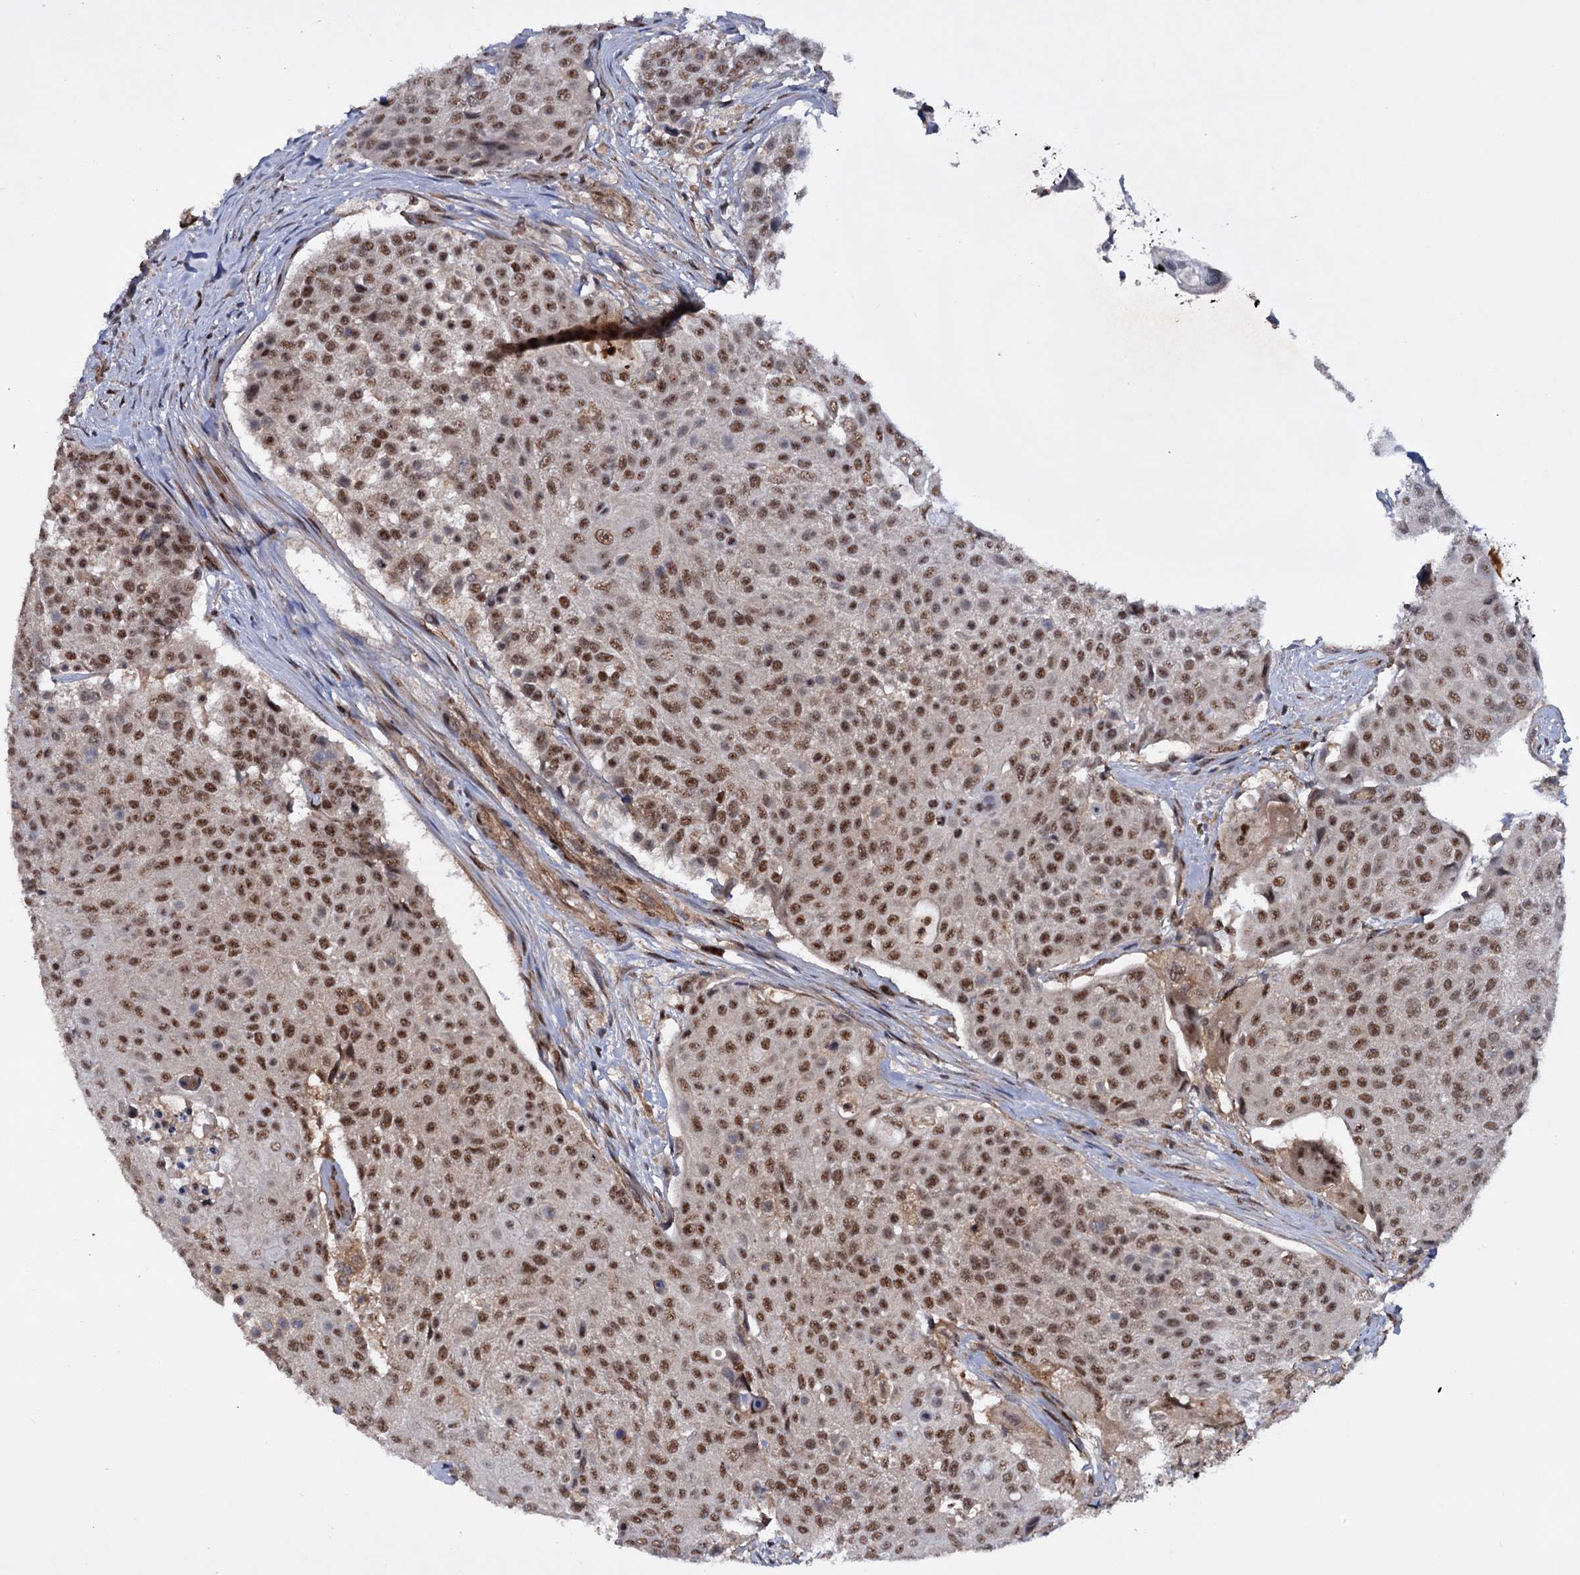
{"staining": {"intensity": "moderate", "quantity": ">75%", "location": "nuclear"}, "tissue": "urothelial cancer", "cell_type": "Tumor cells", "image_type": "cancer", "snomed": [{"axis": "morphology", "description": "Urothelial carcinoma, High grade"}, {"axis": "topography", "description": "Urinary bladder"}], "caption": "There is medium levels of moderate nuclear expression in tumor cells of urothelial cancer, as demonstrated by immunohistochemical staining (brown color).", "gene": "TBC1D12", "patient": {"sex": "female", "age": 63}}